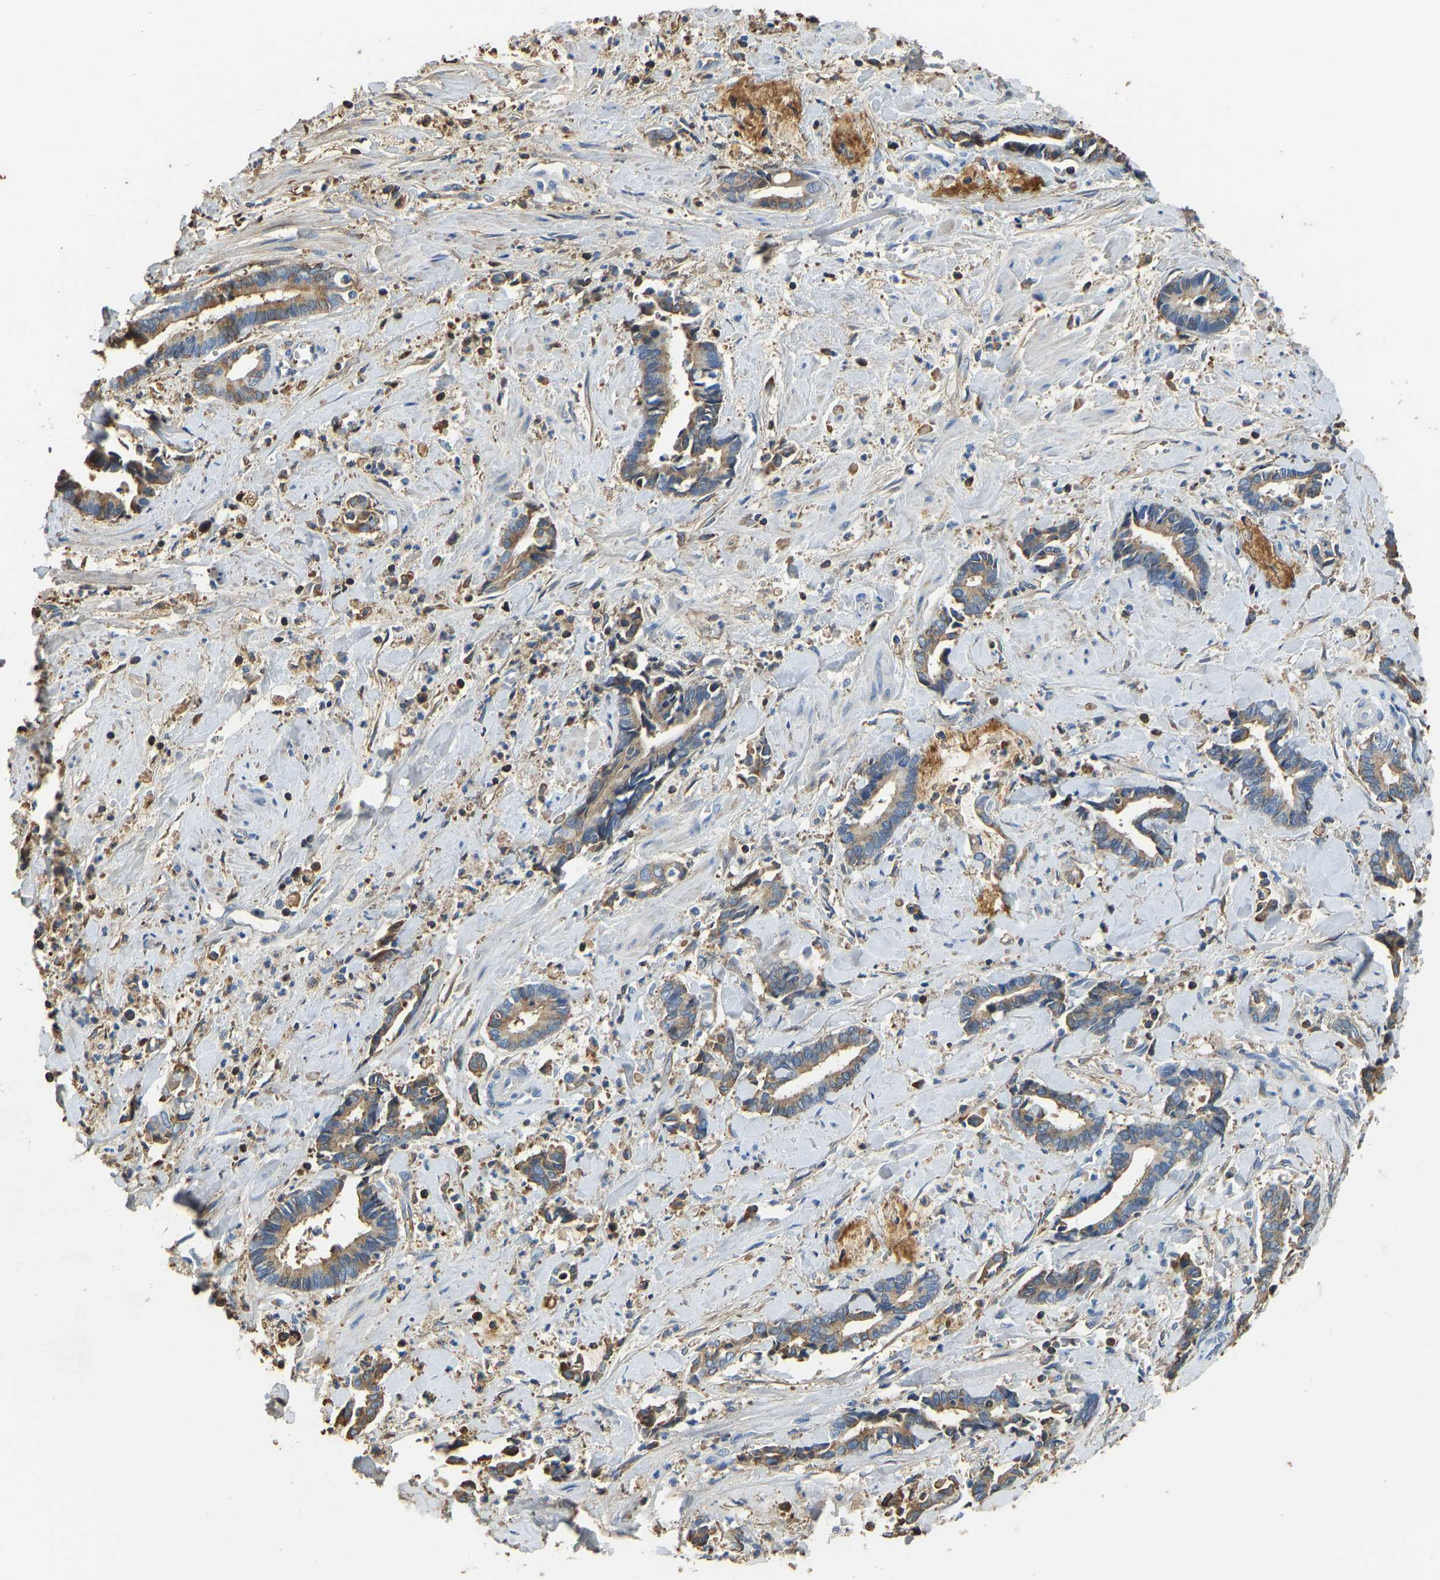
{"staining": {"intensity": "weak", "quantity": "25%-75%", "location": "cytoplasmic/membranous"}, "tissue": "cervical cancer", "cell_type": "Tumor cells", "image_type": "cancer", "snomed": [{"axis": "morphology", "description": "Adenocarcinoma, NOS"}, {"axis": "topography", "description": "Cervix"}], "caption": "Immunohistochemical staining of human adenocarcinoma (cervical) shows low levels of weak cytoplasmic/membranous protein expression in approximately 25%-75% of tumor cells.", "gene": "THBS4", "patient": {"sex": "female", "age": 44}}